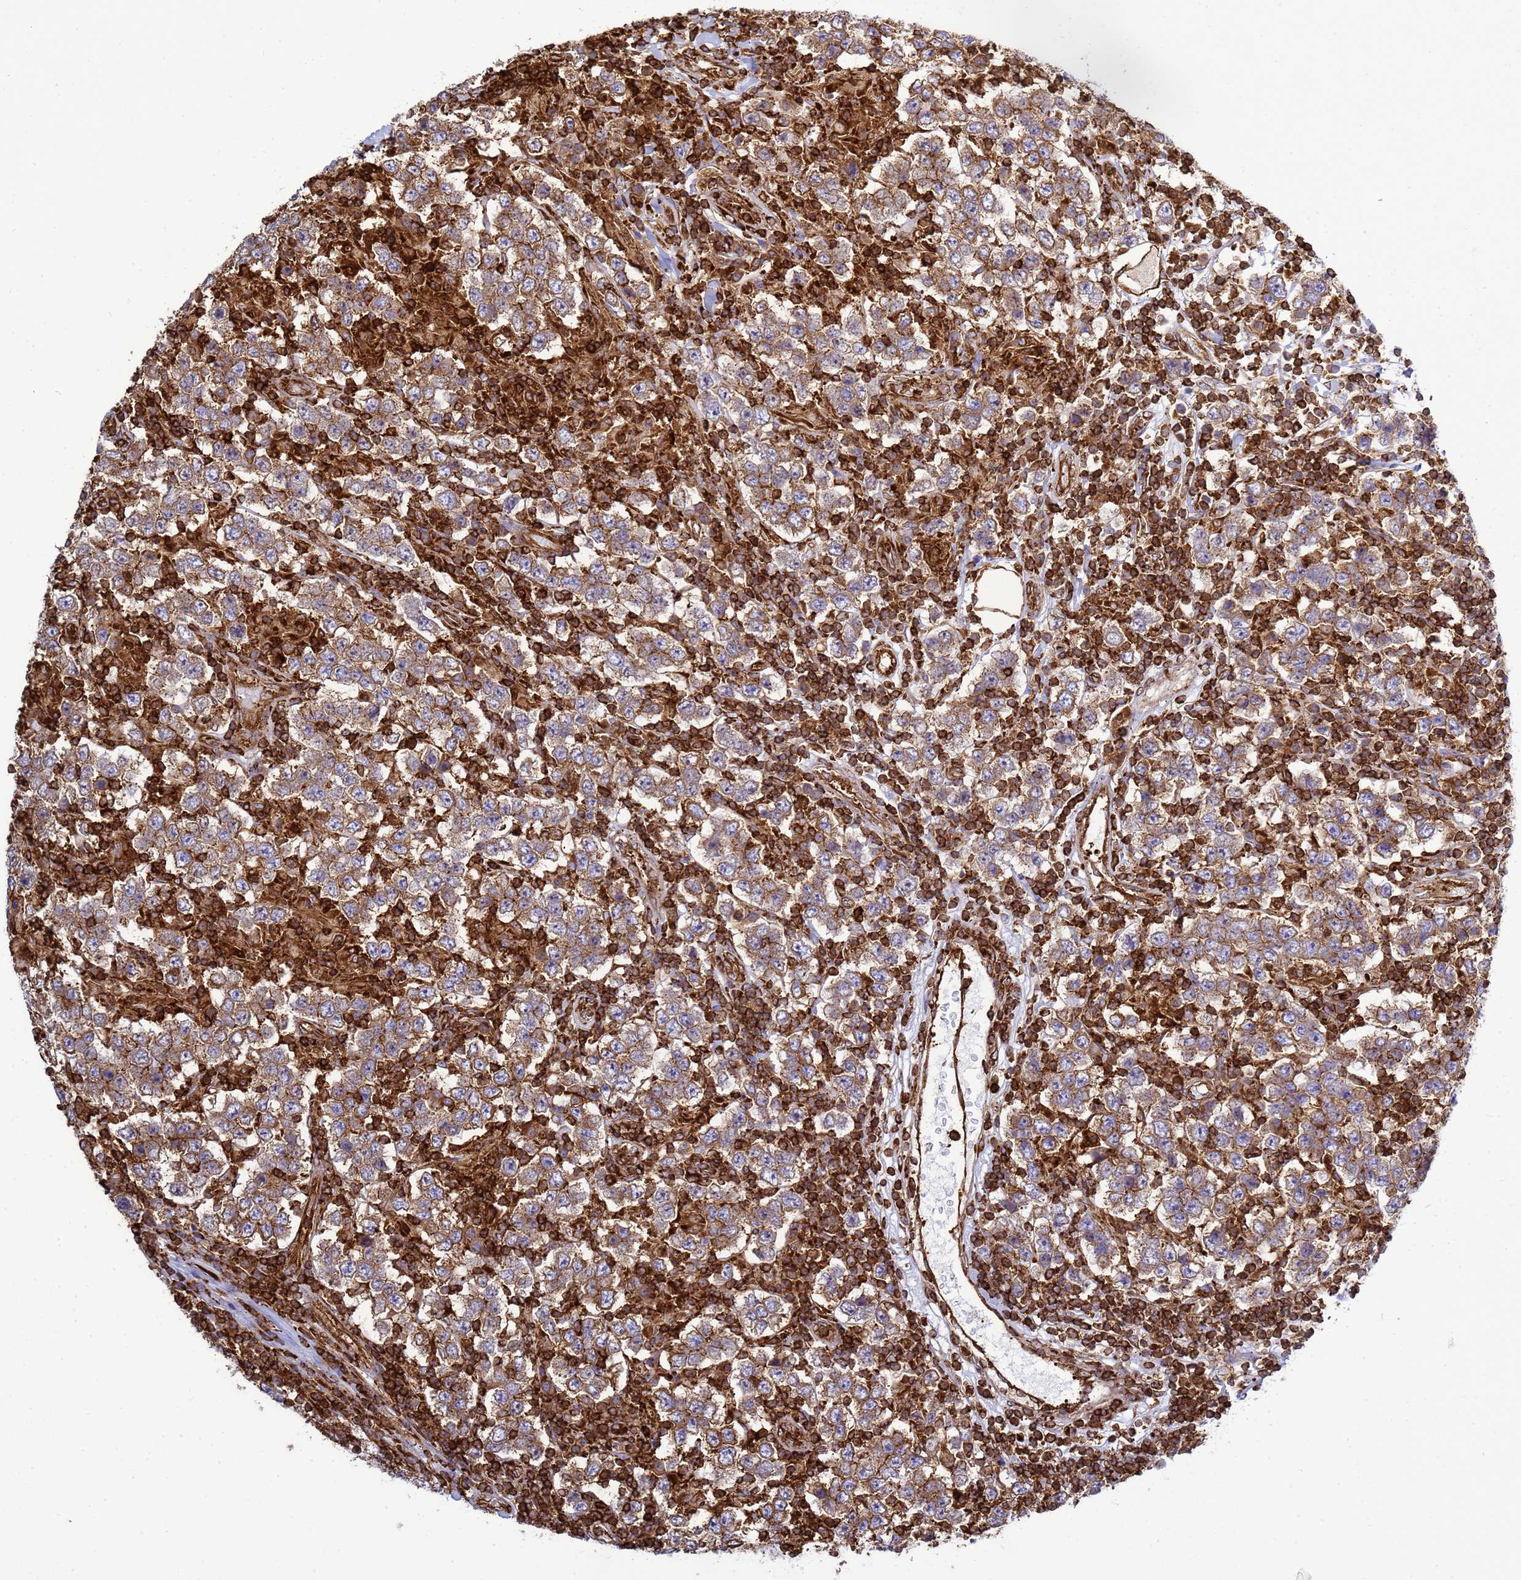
{"staining": {"intensity": "moderate", "quantity": ">75%", "location": "cytoplasmic/membranous"}, "tissue": "testis cancer", "cell_type": "Tumor cells", "image_type": "cancer", "snomed": [{"axis": "morphology", "description": "Normal tissue, NOS"}, {"axis": "morphology", "description": "Urothelial carcinoma, High grade"}, {"axis": "morphology", "description": "Seminoma, NOS"}, {"axis": "morphology", "description": "Carcinoma, Embryonal, NOS"}, {"axis": "topography", "description": "Urinary bladder"}, {"axis": "topography", "description": "Testis"}], "caption": "Moderate cytoplasmic/membranous staining for a protein is appreciated in about >75% of tumor cells of seminoma (testis) using immunohistochemistry (IHC).", "gene": "ZBTB8OS", "patient": {"sex": "male", "age": 41}}